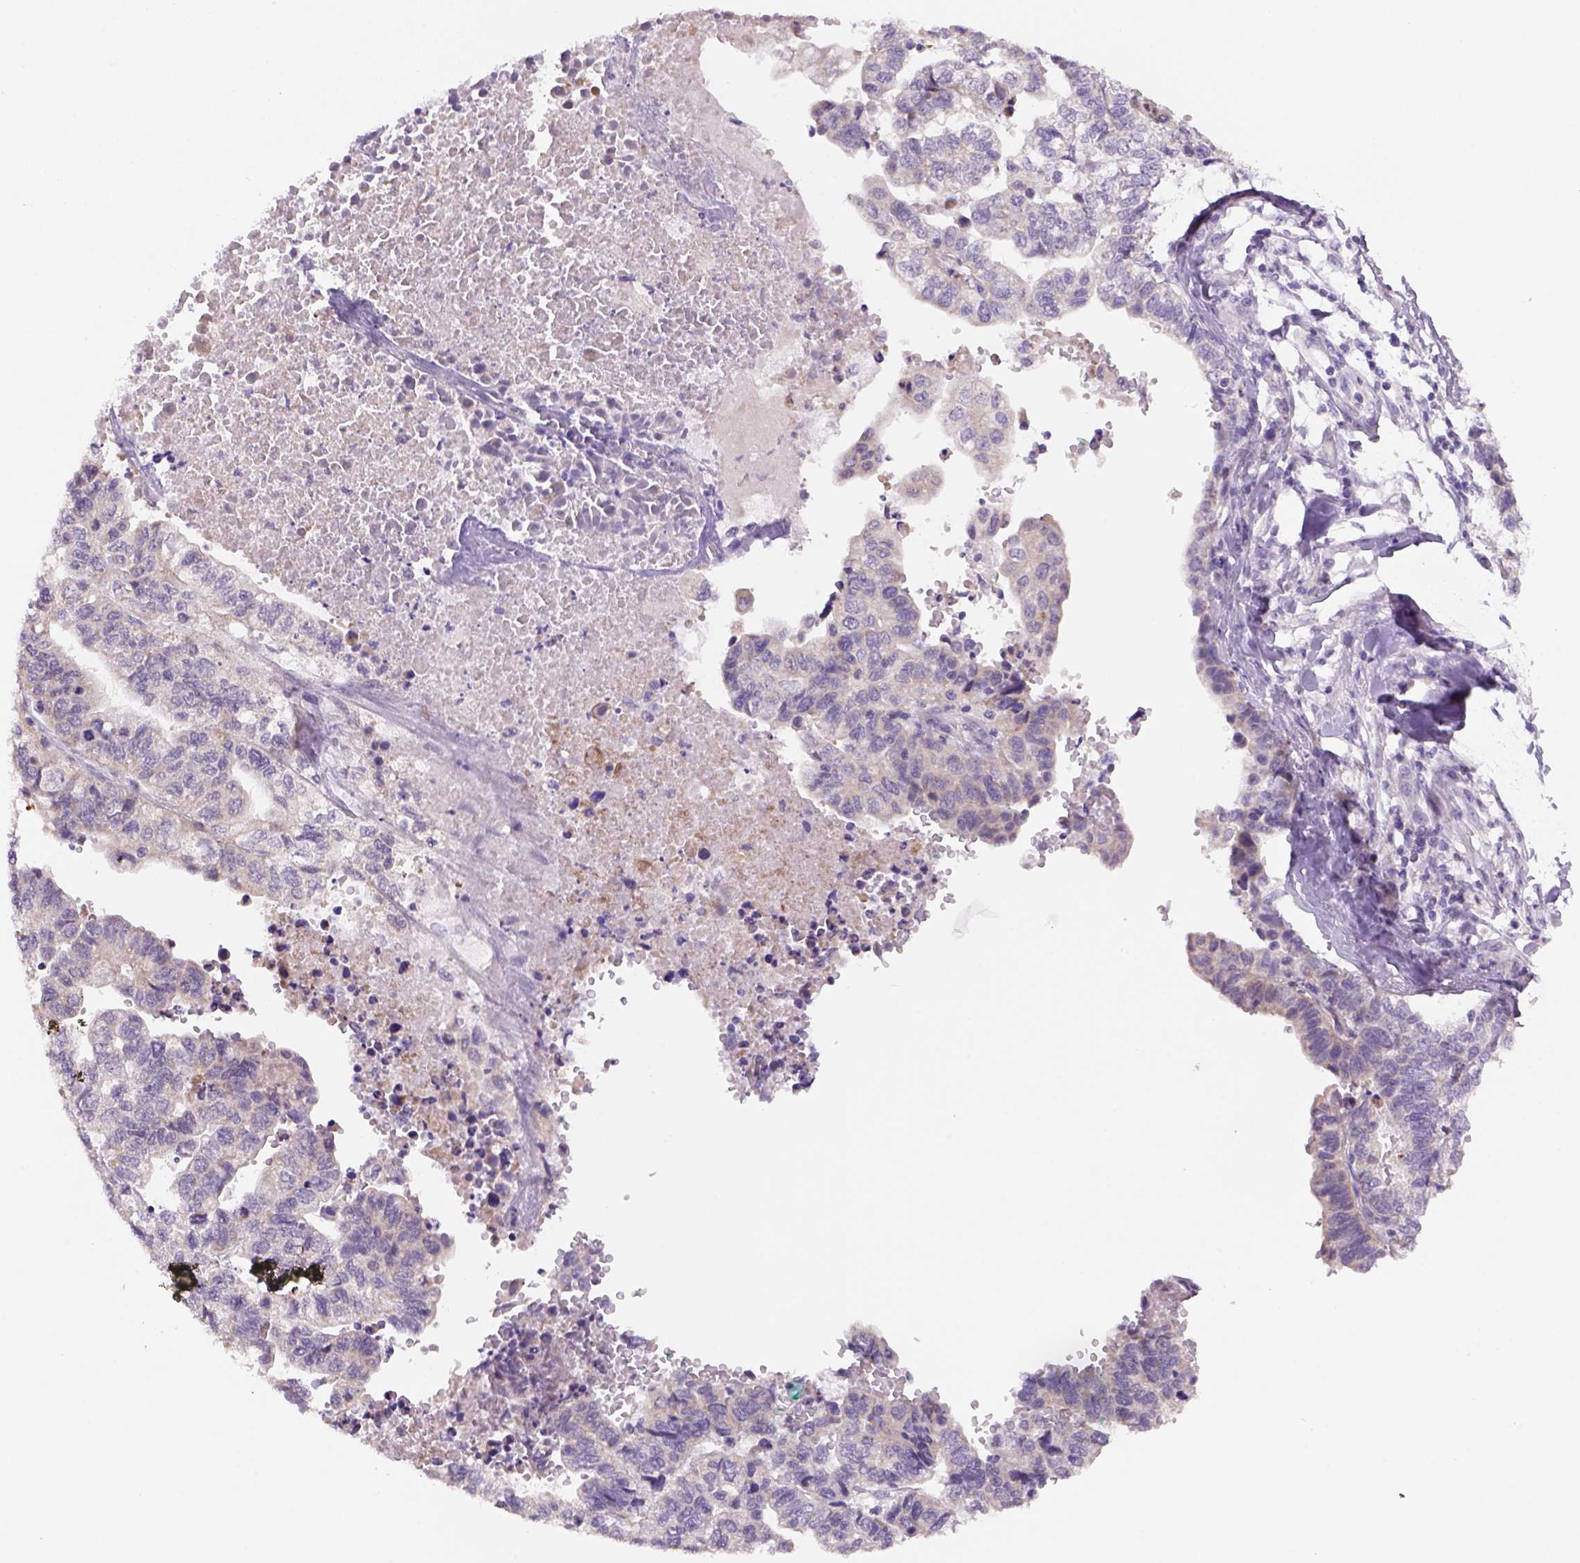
{"staining": {"intensity": "negative", "quantity": "none", "location": "none"}, "tissue": "stomach cancer", "cell_type": "Tumor cells", "image_type": "cancer", "snomed": [{"axis": "morphology", "description": "Adenocarcinoma, NOS"}, {"axis": "topography", "description": "Stomach, upper"}], "caption": "High magnification brightfield microscopy of adenocarcinoma (stomach) stained with DAB (brown) and counterstained with hematoxylin (blue): tumor cells show no significant expression.", "gene": "ADGRV1", "patient": {"sex": "female", "age": 67}}